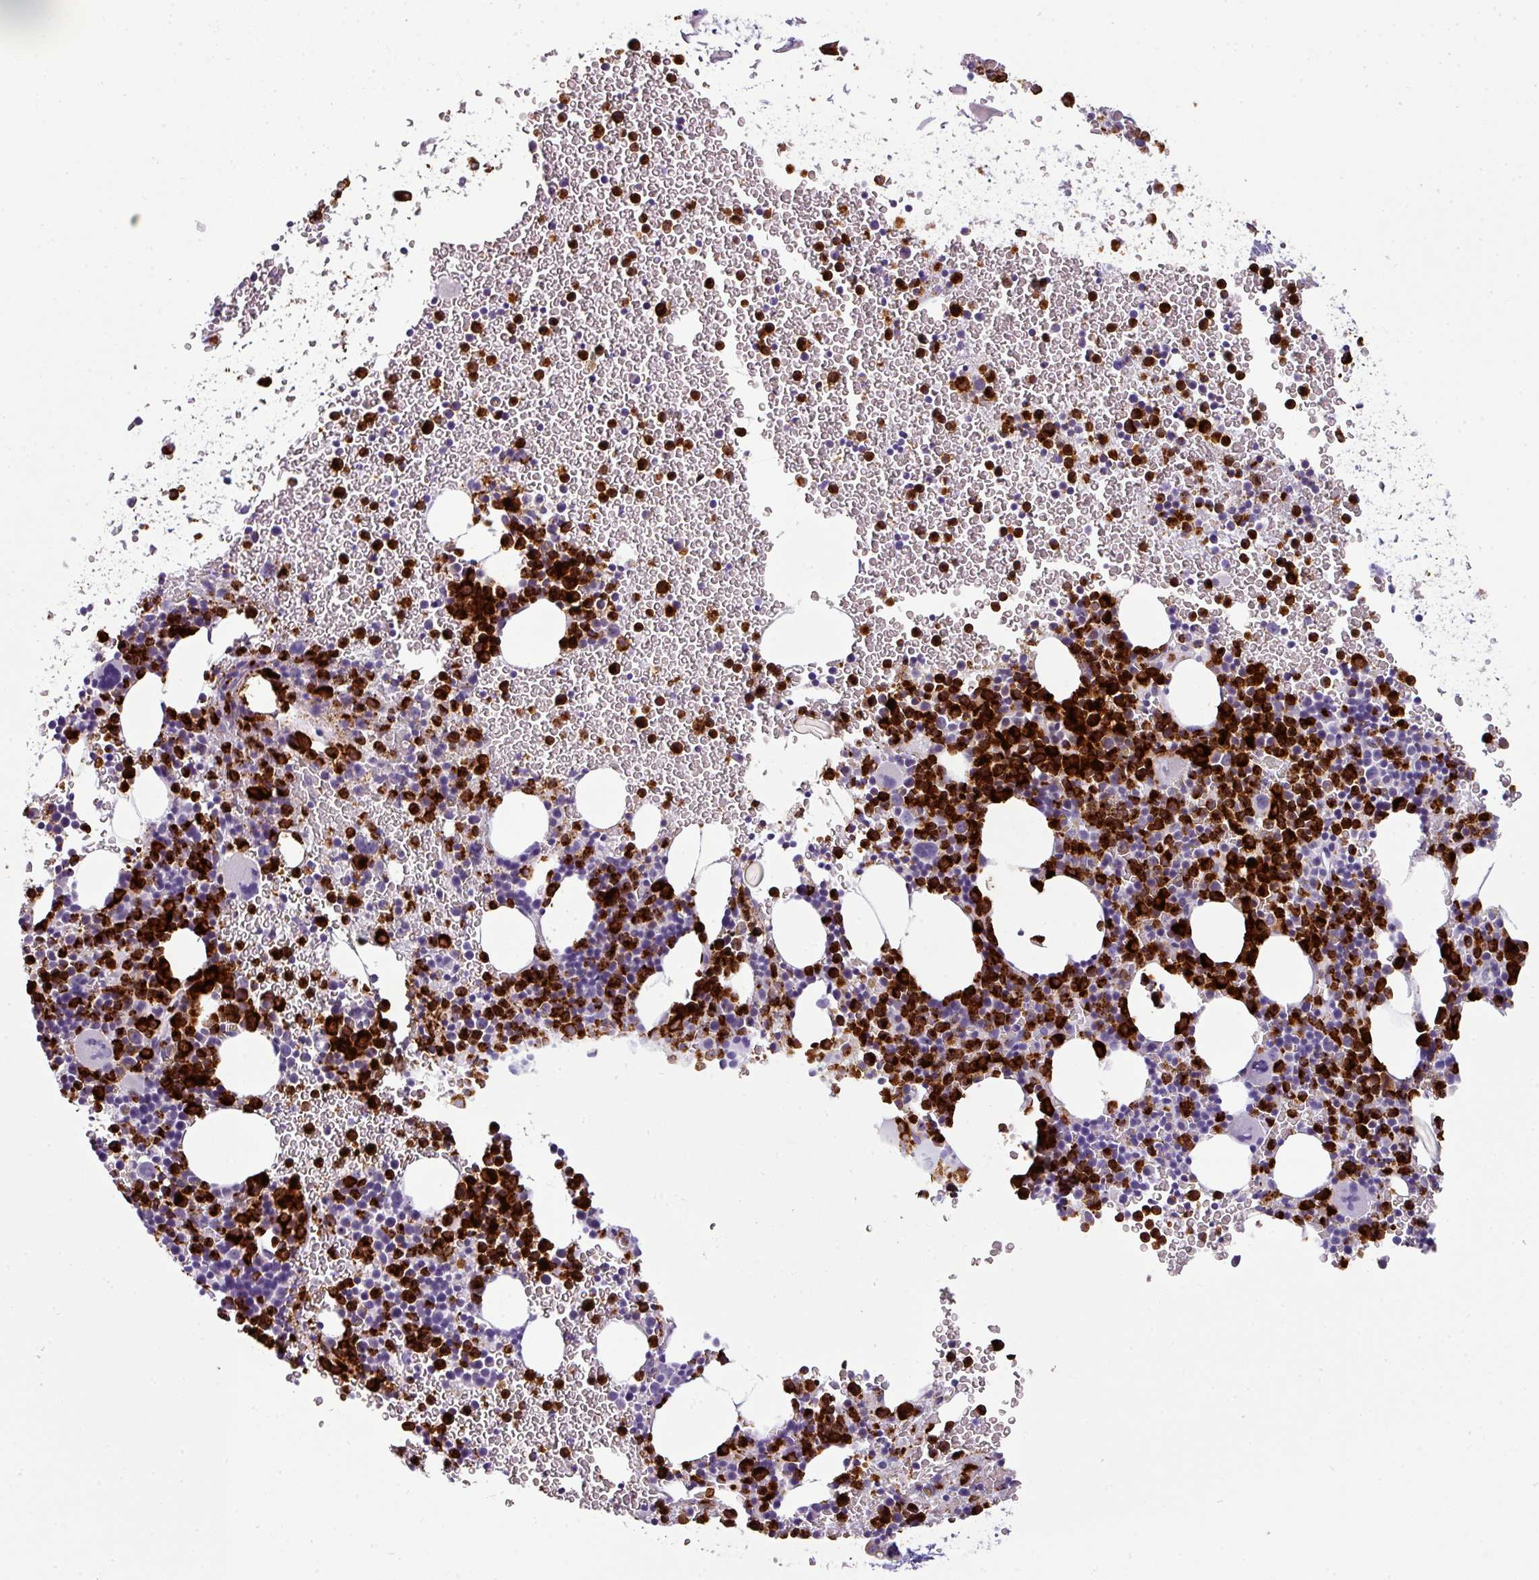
{"staining": {"intensity": "strong", "quantity": "25%-75%", "location": "cytoplasmic/membranous"}, "tissue": "bone marrow", "cell_type": "Hematopoietic cells", "image_type": "normal", "snomed": [{"axis": "morphology", "description": "Normal tissue, NOS"}, {"axis": "topography", "description": "Bone marrow"}], "caption": "Hematopoietic cells demonstrate strong cytoplasmic/membranous staining in about 25%-75% of cells in normal bone marrow.", "gene": "CTSG", "patient": {"sex": "male", "age": 61}}